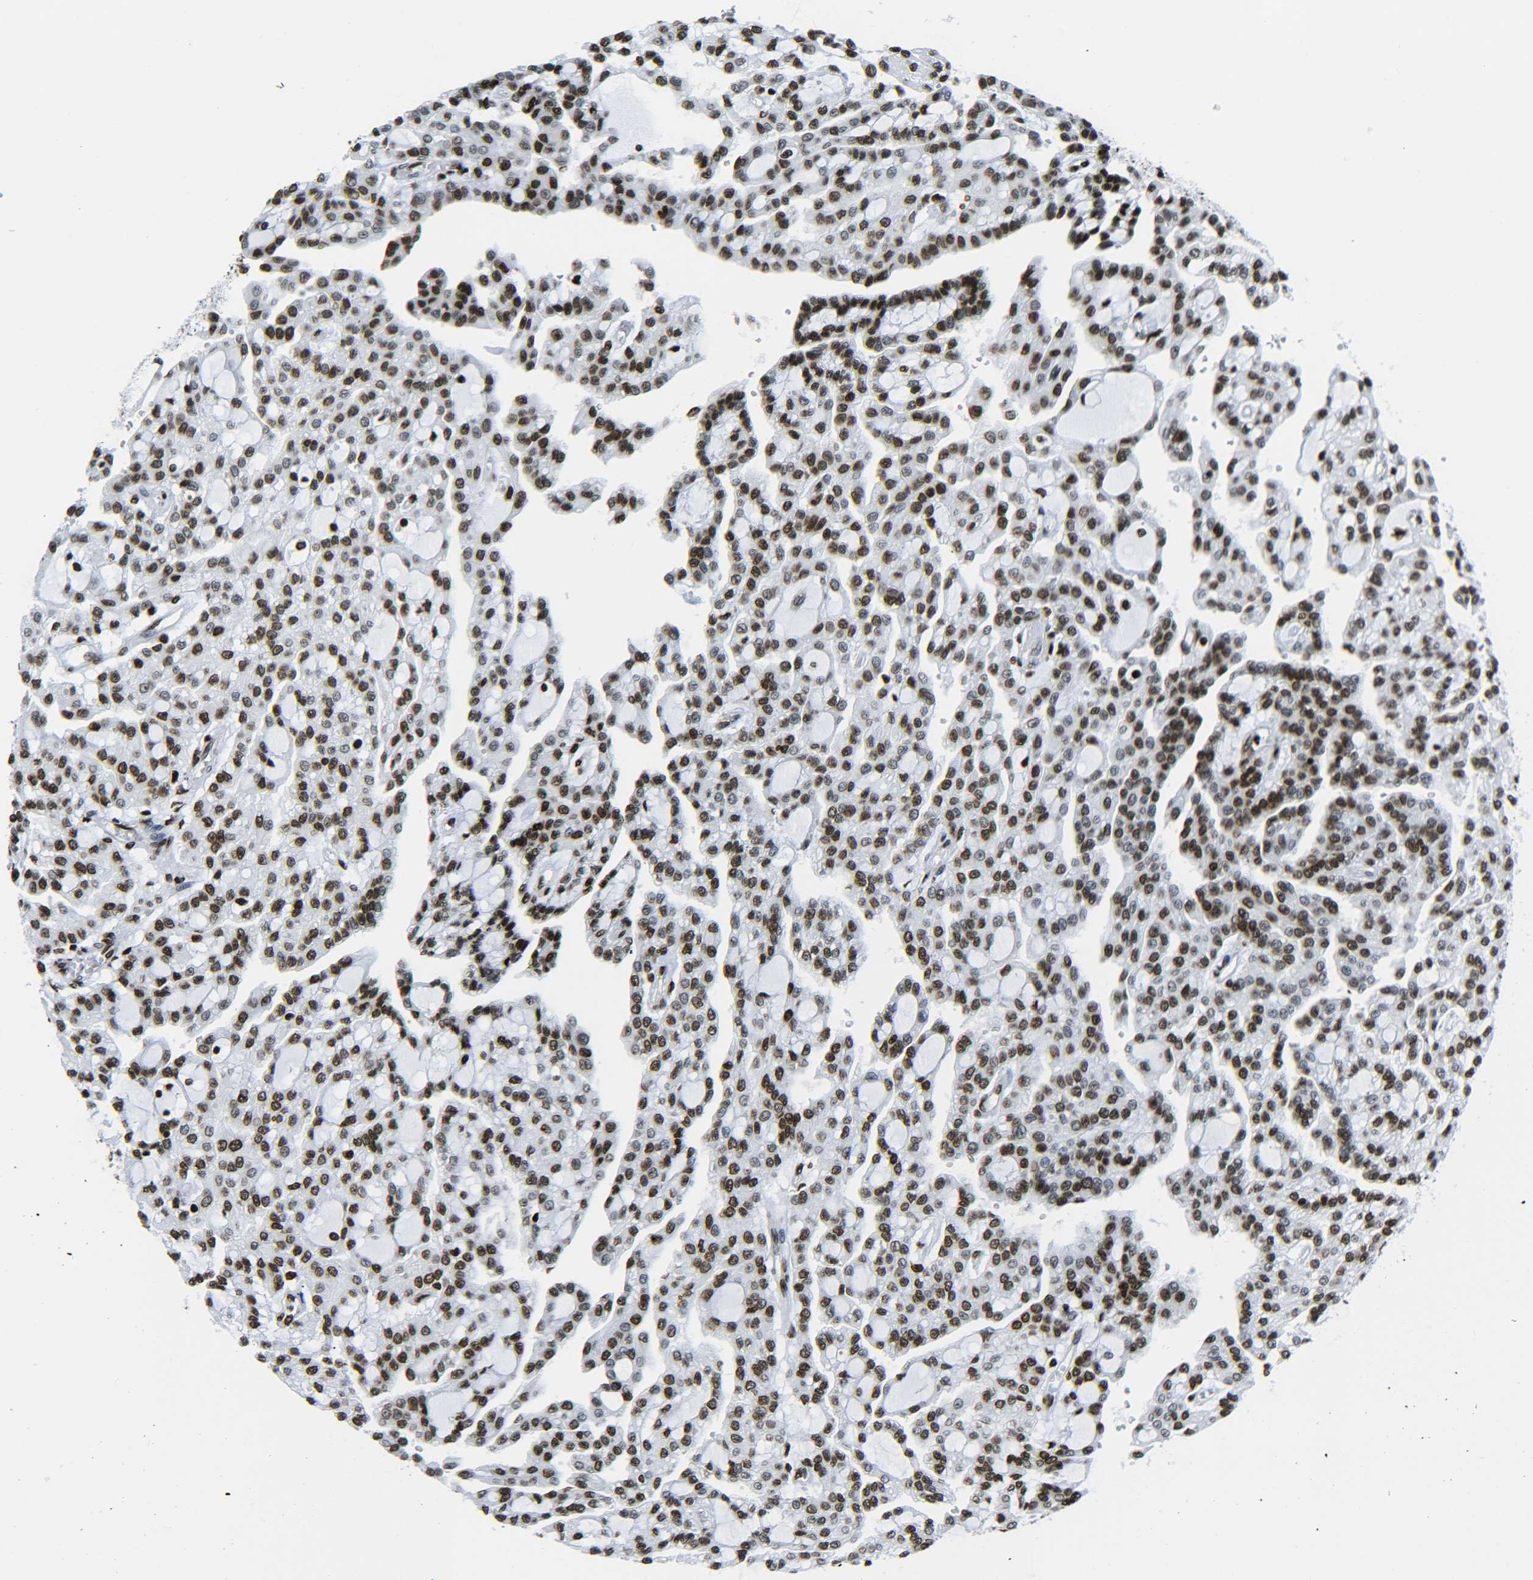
{"staining": {"intensity": "strong", "quantity": ">75%", "location": "nuclear"}, "tissue": "renal cancer", "cell_type": "Tumor cells", "image_type": "cancer", "snomed": [{"axis": "morphology", "description": "Adenocarcinoma, NOS"}, {"axis": "topography", "description": "Kidney"}], "caption": "Brown immunohistochemical staining in renal adenocarcinoma reveals strong nuclear staining in about >75% of tumor cells.", "gene": "H2AX", "patient": {"sex": "male", "age": 63}}